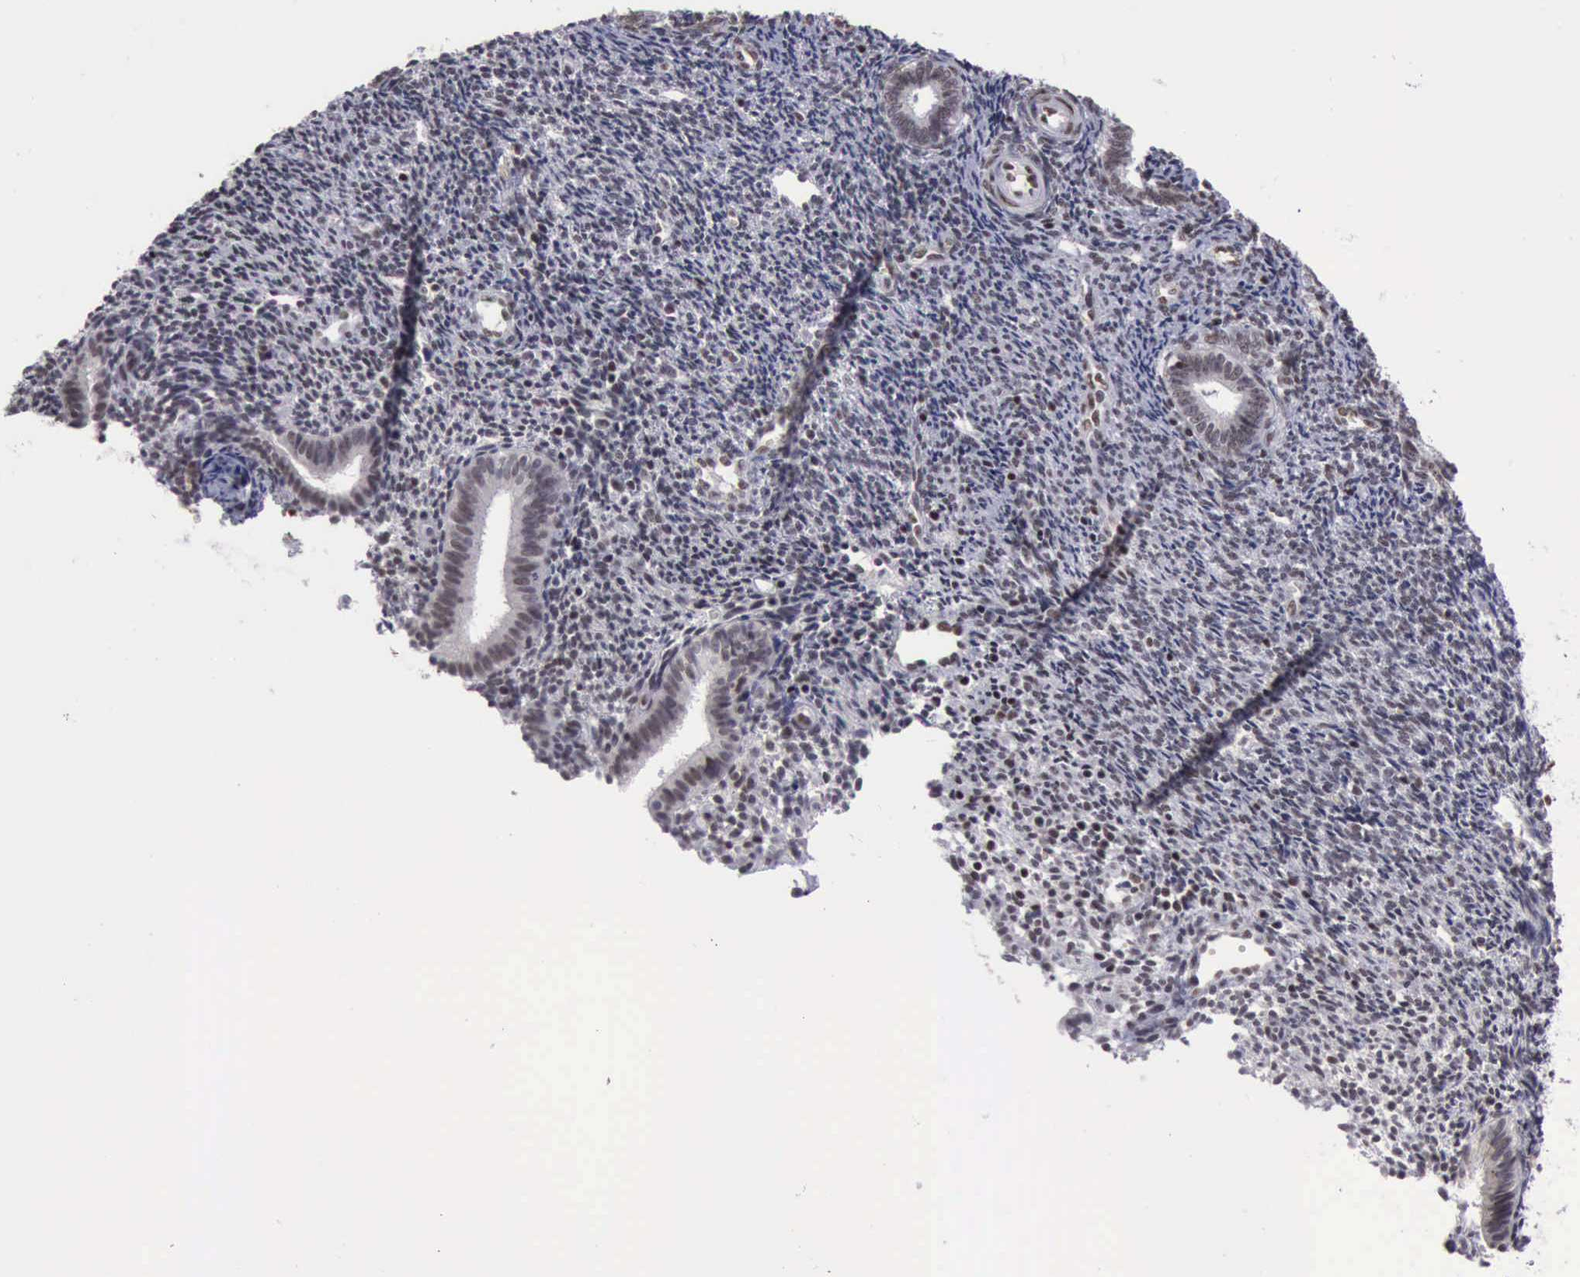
{"staining": {"intensity": "moderate", "quantity": "25%-75%", "location": "nuclear"}, "tissue": "endometrium", "cell_type": "Cells in endometrial stroma", "image_type": "normal", "snomed": [{"axis": "morphology", "description": "Normal tissue, NOS"}, {"axis": "topography", "description": "Endometrium"}], "caption": "Normal endometrium exhibits moderate nuclear positivity in approximately 25%-75% of cells in endometrial stroma, visualized by immunohistochemistry.", "gene": "YY1", "patient": {"sex": "female", "age": 27}}